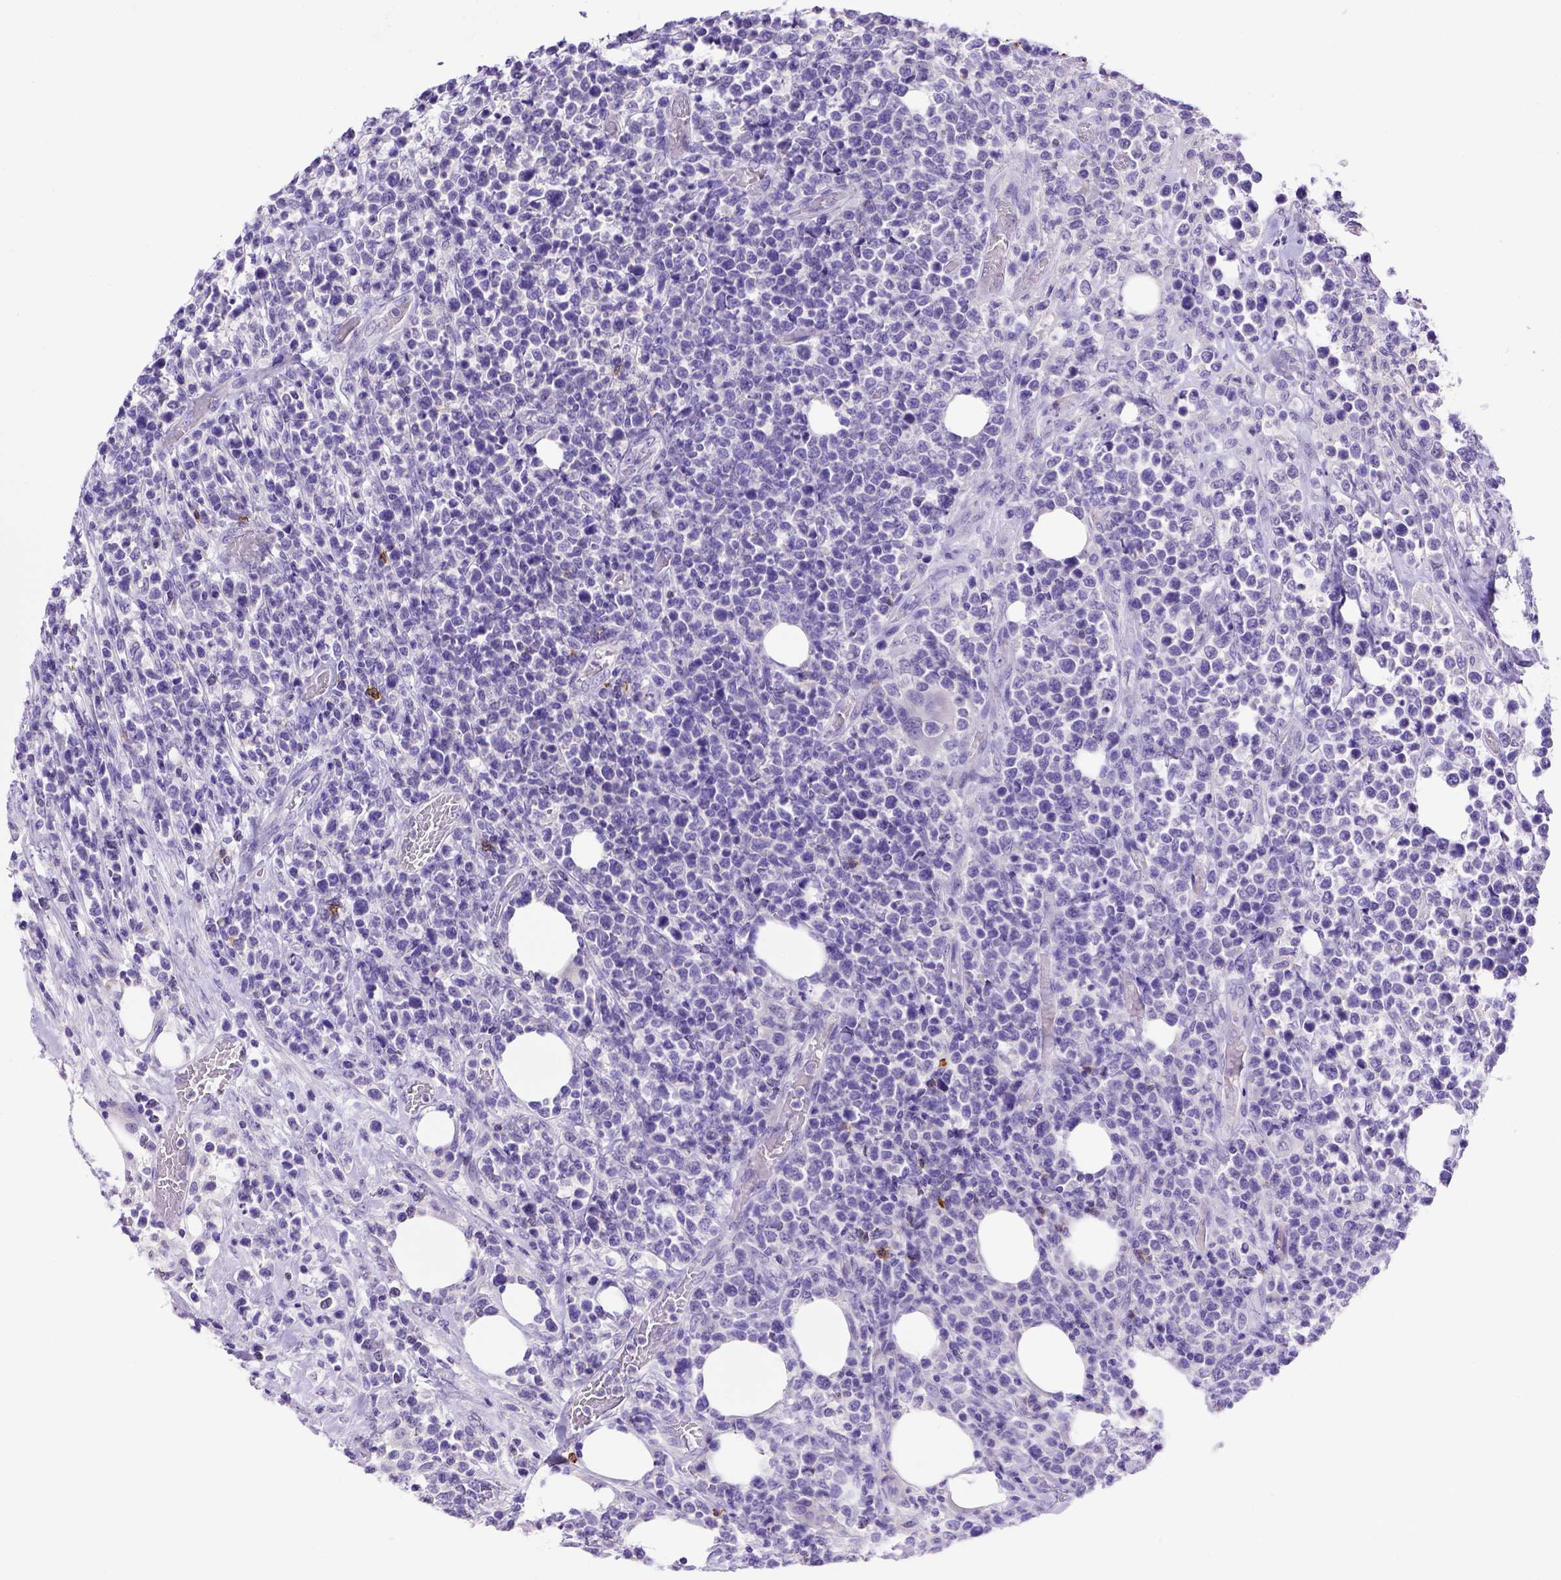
{"staining": {"intensity": "negative", "quantity": "none", "location": "none"}, "tissue": "lymphoma", "cell_type": "Tumor cells", "image_type": "cancer", "snomed": [{"axis": "morphology", "description": "Malignant lymphoma, non-Hodgkin's type, High grade"}, {"axis": "topography", "description": "Soft tissue"}], "caption": "An immunohistochemistry photomicrograph of high-grade malignant lymphoma, non-Hodgkin's type is shown. There is no staining in tumor cells of high-grade malignant lymphoma, non-Hodgkin's type.", "gene": "B3GAT1", "patient": {"sex": "female", "age": 56}}